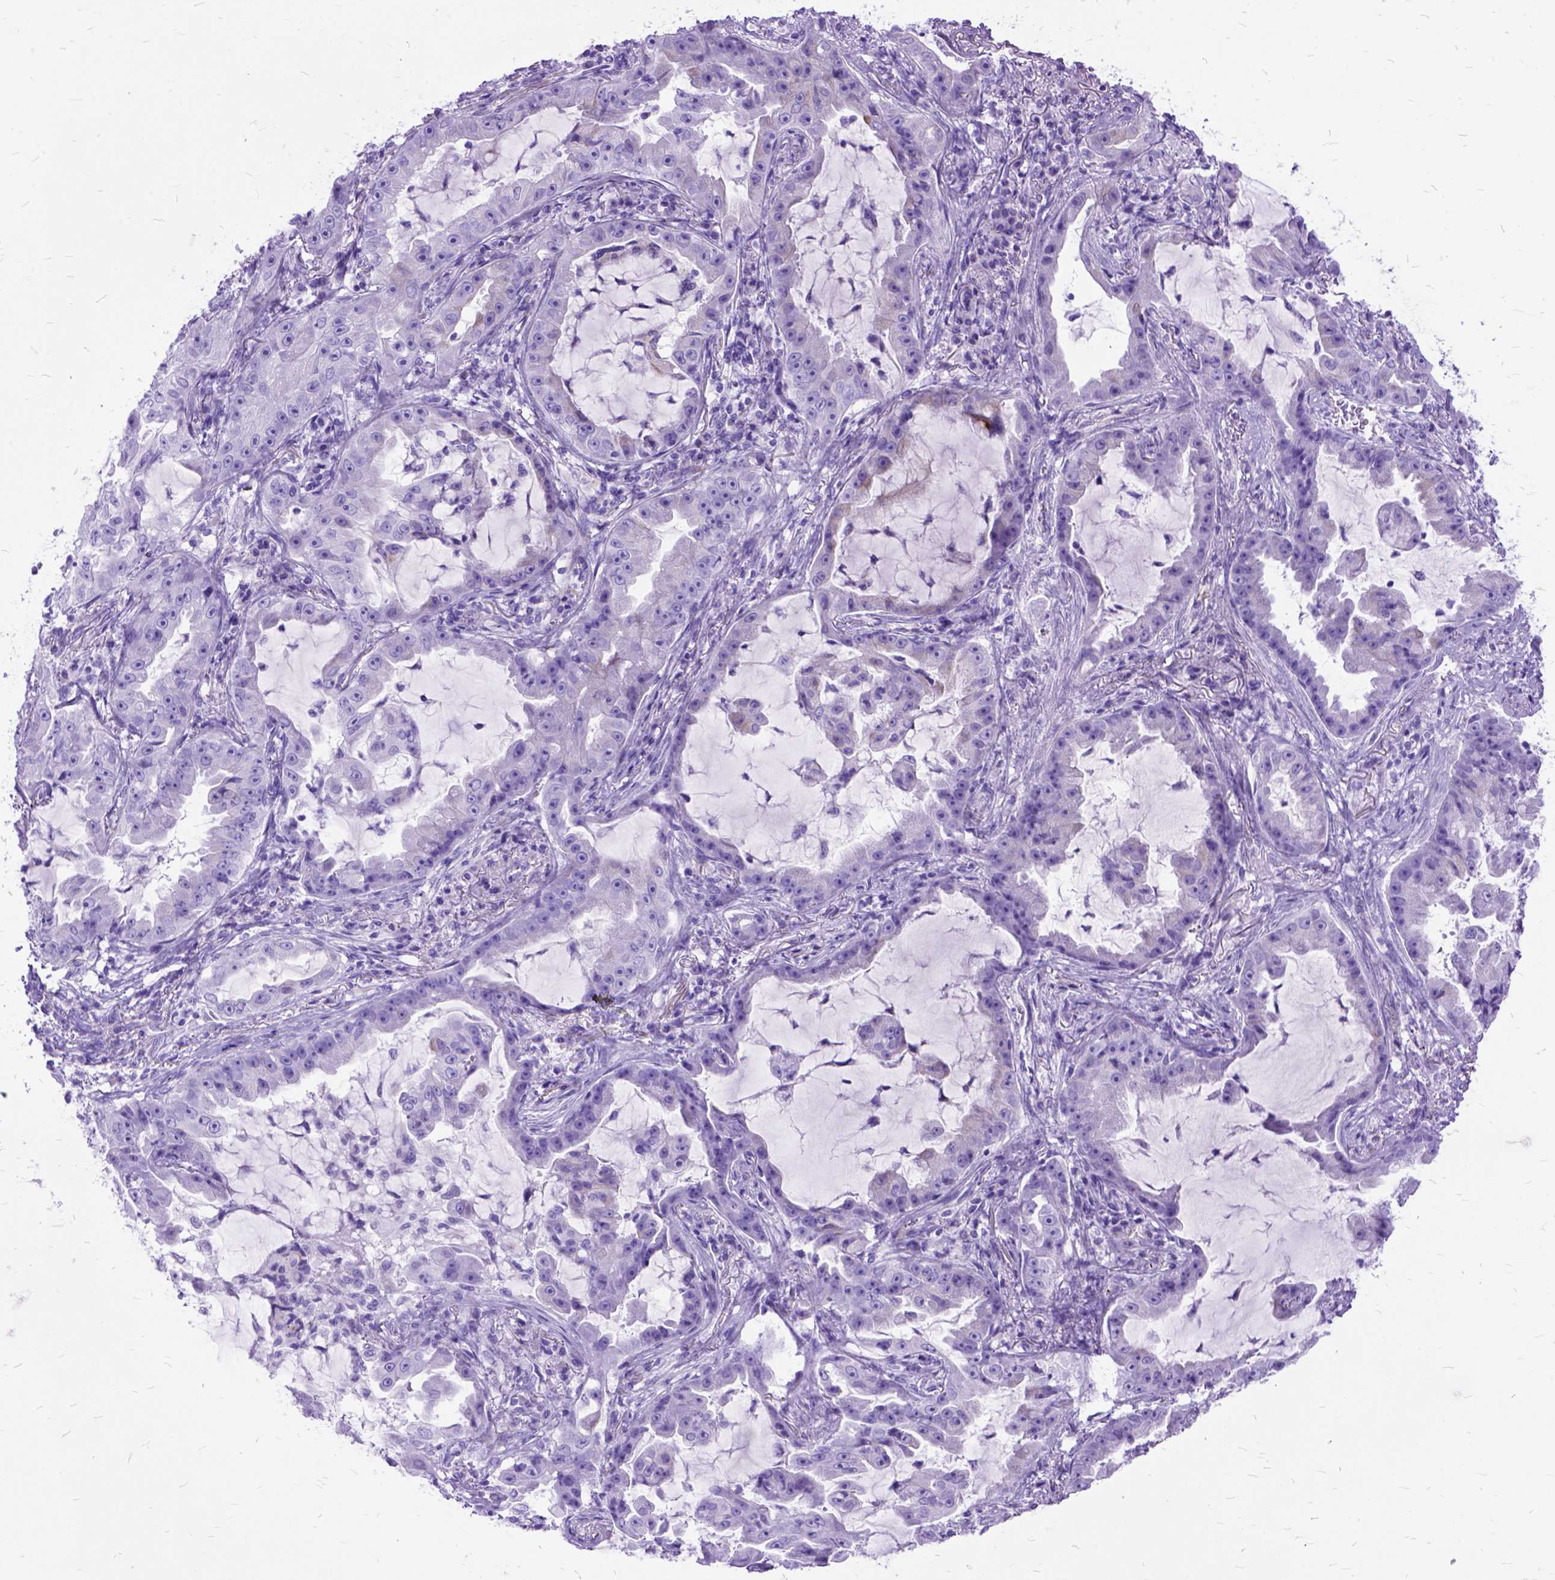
{"staining": {"intensity": "negative", "quantity": "none", "location": "none"}, "tissue": "lung cancer", "cell_type": "Tumor cells", "image_type": "cancer", "snomed": [{"axis": "morphology", "description": "Adenocarcinoma, NOS"}, {"axis": "topography", "description": "Lung"}], "caption": "High magnification brightfield microscopy of adenocarcinoma (lung) stained with DAB (brown) and counterstained with hematoxylin (blue): tumor cells show no significant staining.", "gene": "DNAH2", "patient": {"sex": "female", "age": 52}}